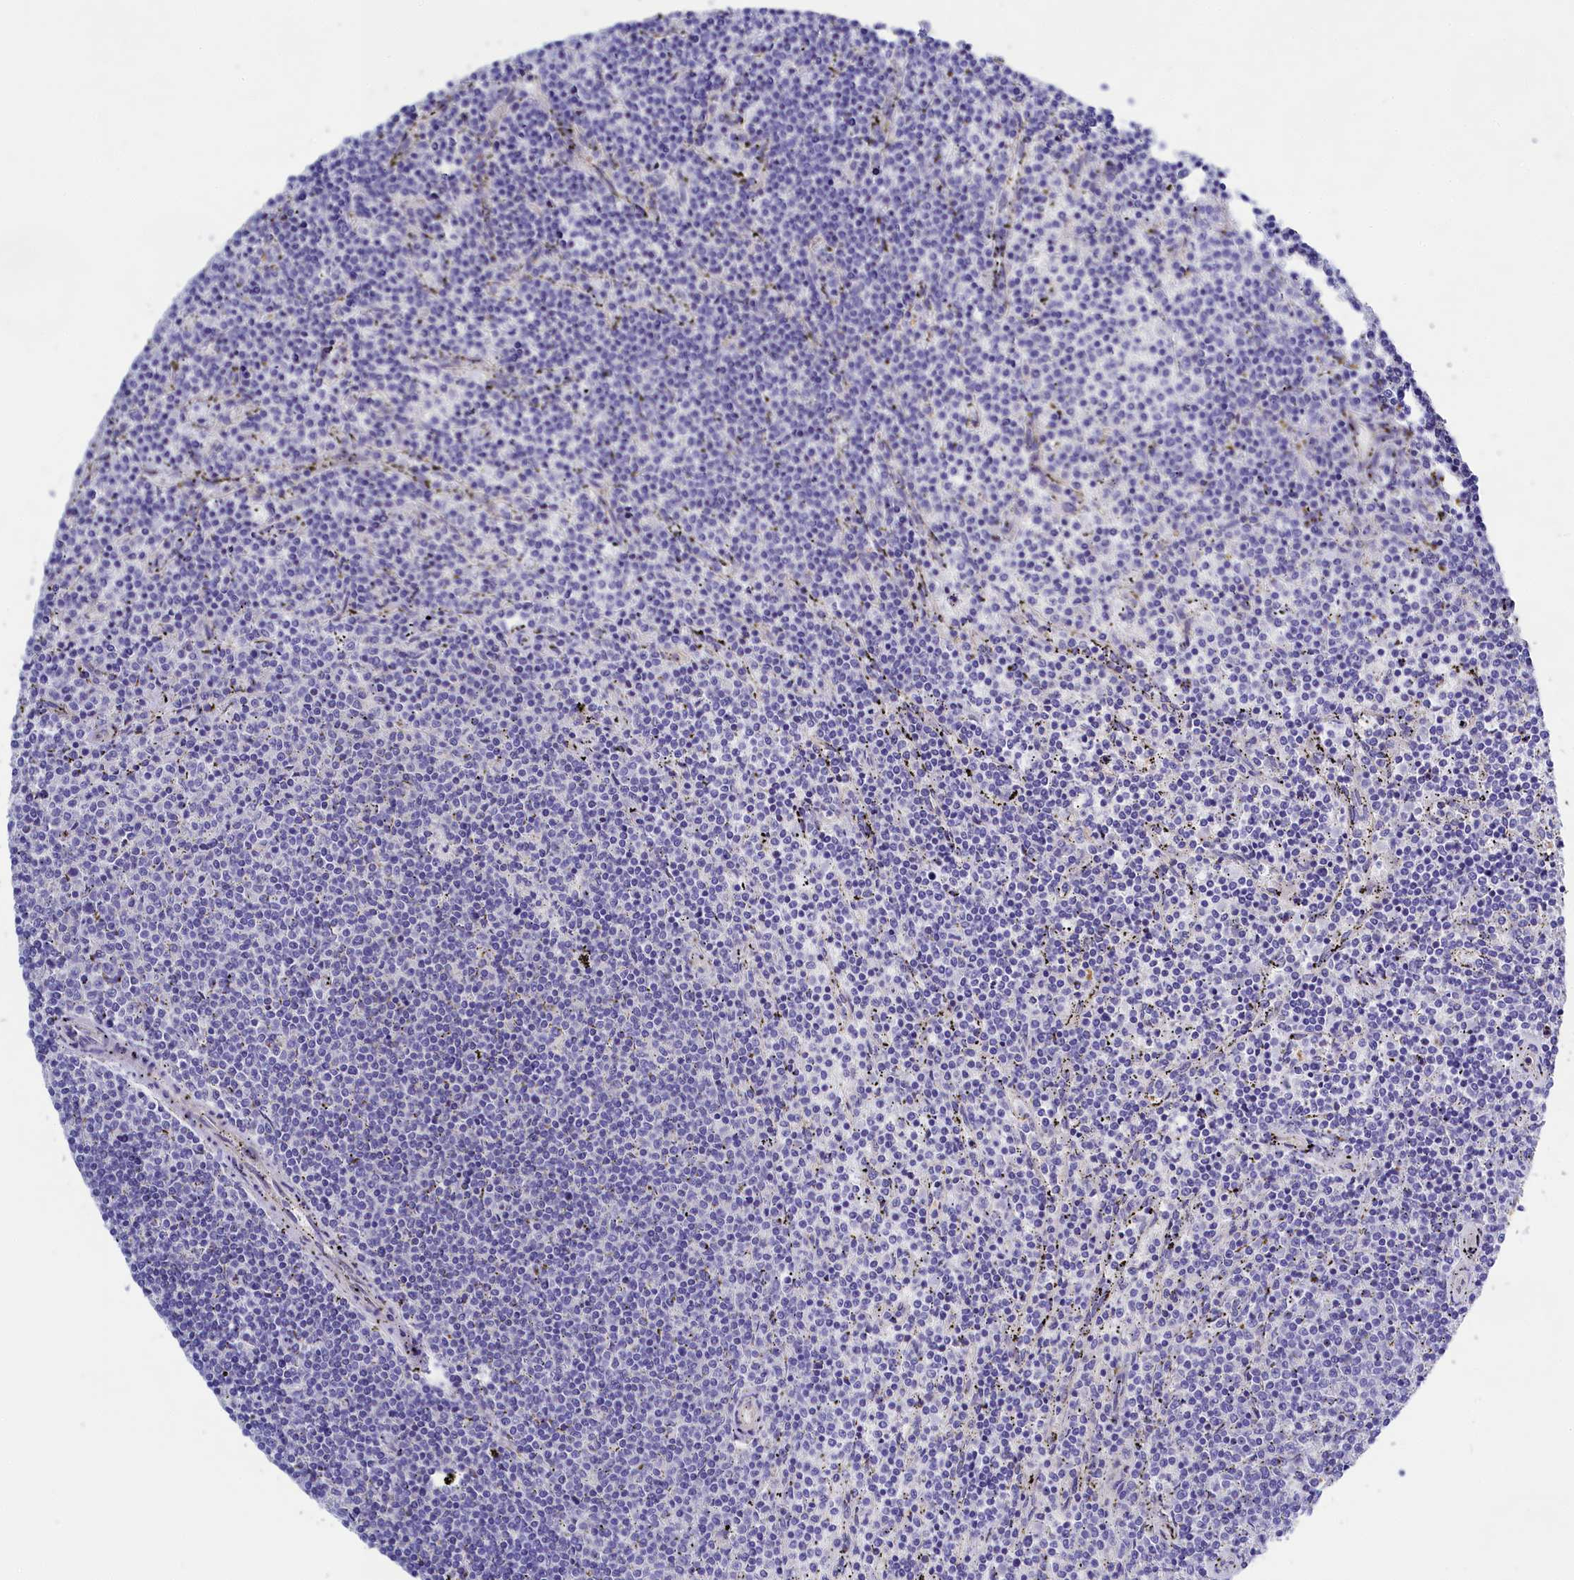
{"staining": {"intensity": "negative", "quantity": "none", "location": "none"}, "tissue": "lymphoma", "cell_type": "Tumor cells", "image_type": "cancer", "snomed": [{"axis": "morphology", "description": "Malignant lymphoma, non-Hodgkin's type, Low grade"}, {"axis": "topography", "description": "Spleen"}], "caption": "Protein analysis of malignant lymphoma, non-Hodgkin's type (low-grade) shows no significant staining in tumor cells.", "gene": "PPP1R13L", "patient": {"sex": "female", "age": 50}}